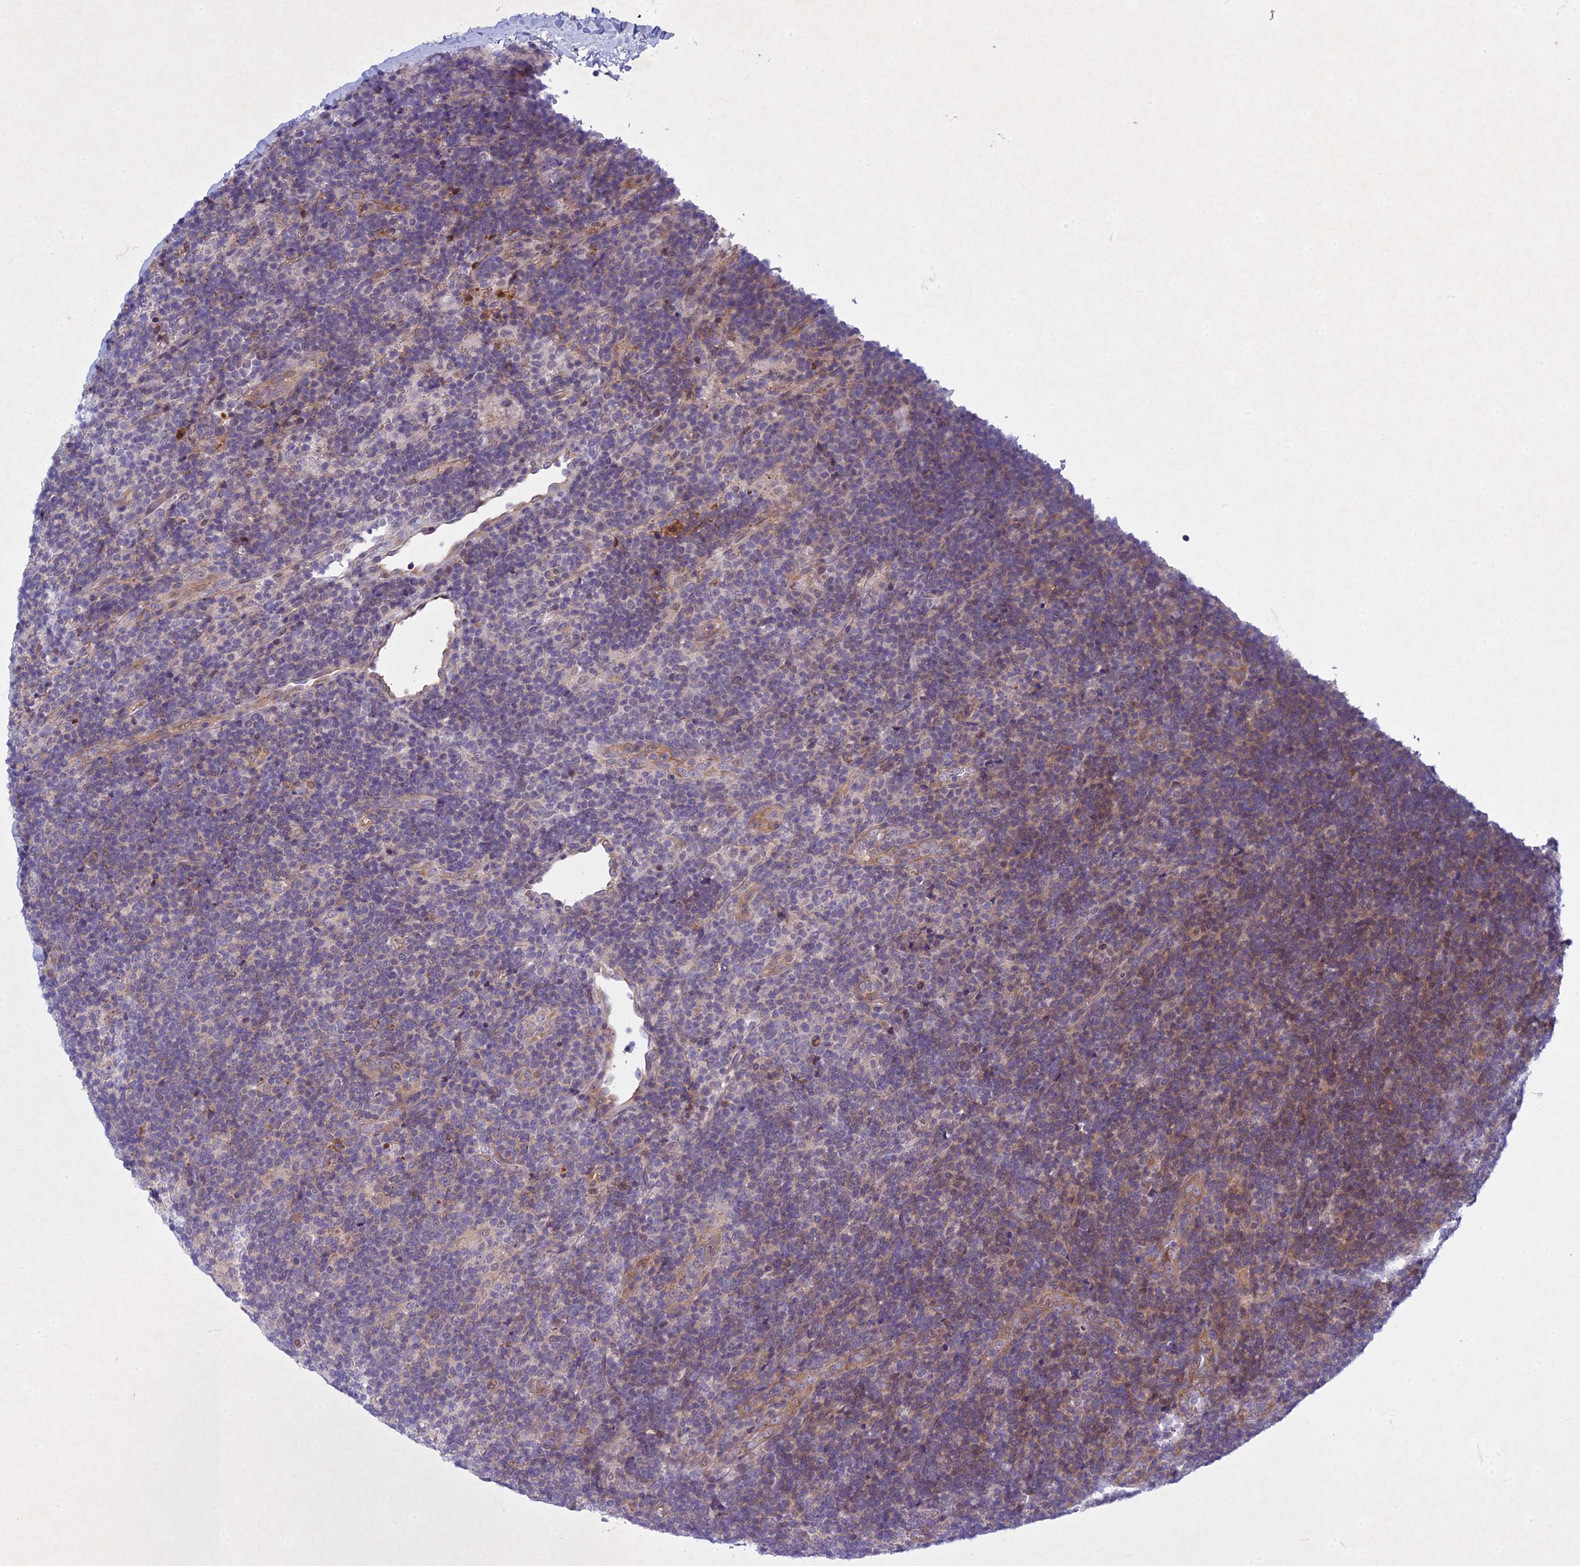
{"staining": {"intensity": "negative", "quantity": "none", "location": "none"}, "tissue": "lymphoma", "cell_type": "Tumor cells", "image_type": "cancer", "snomed": [{"axis": "morphology", "description": "Hodgkin's disease, NOS"}, {"axis": "topography", "description": "Lymph node"}], "caption": "There is no significant staining in tumor cells of Hodgkin's disease.", "gene": "PTHLH", "patient": {"sex": "female", "age": 57}}